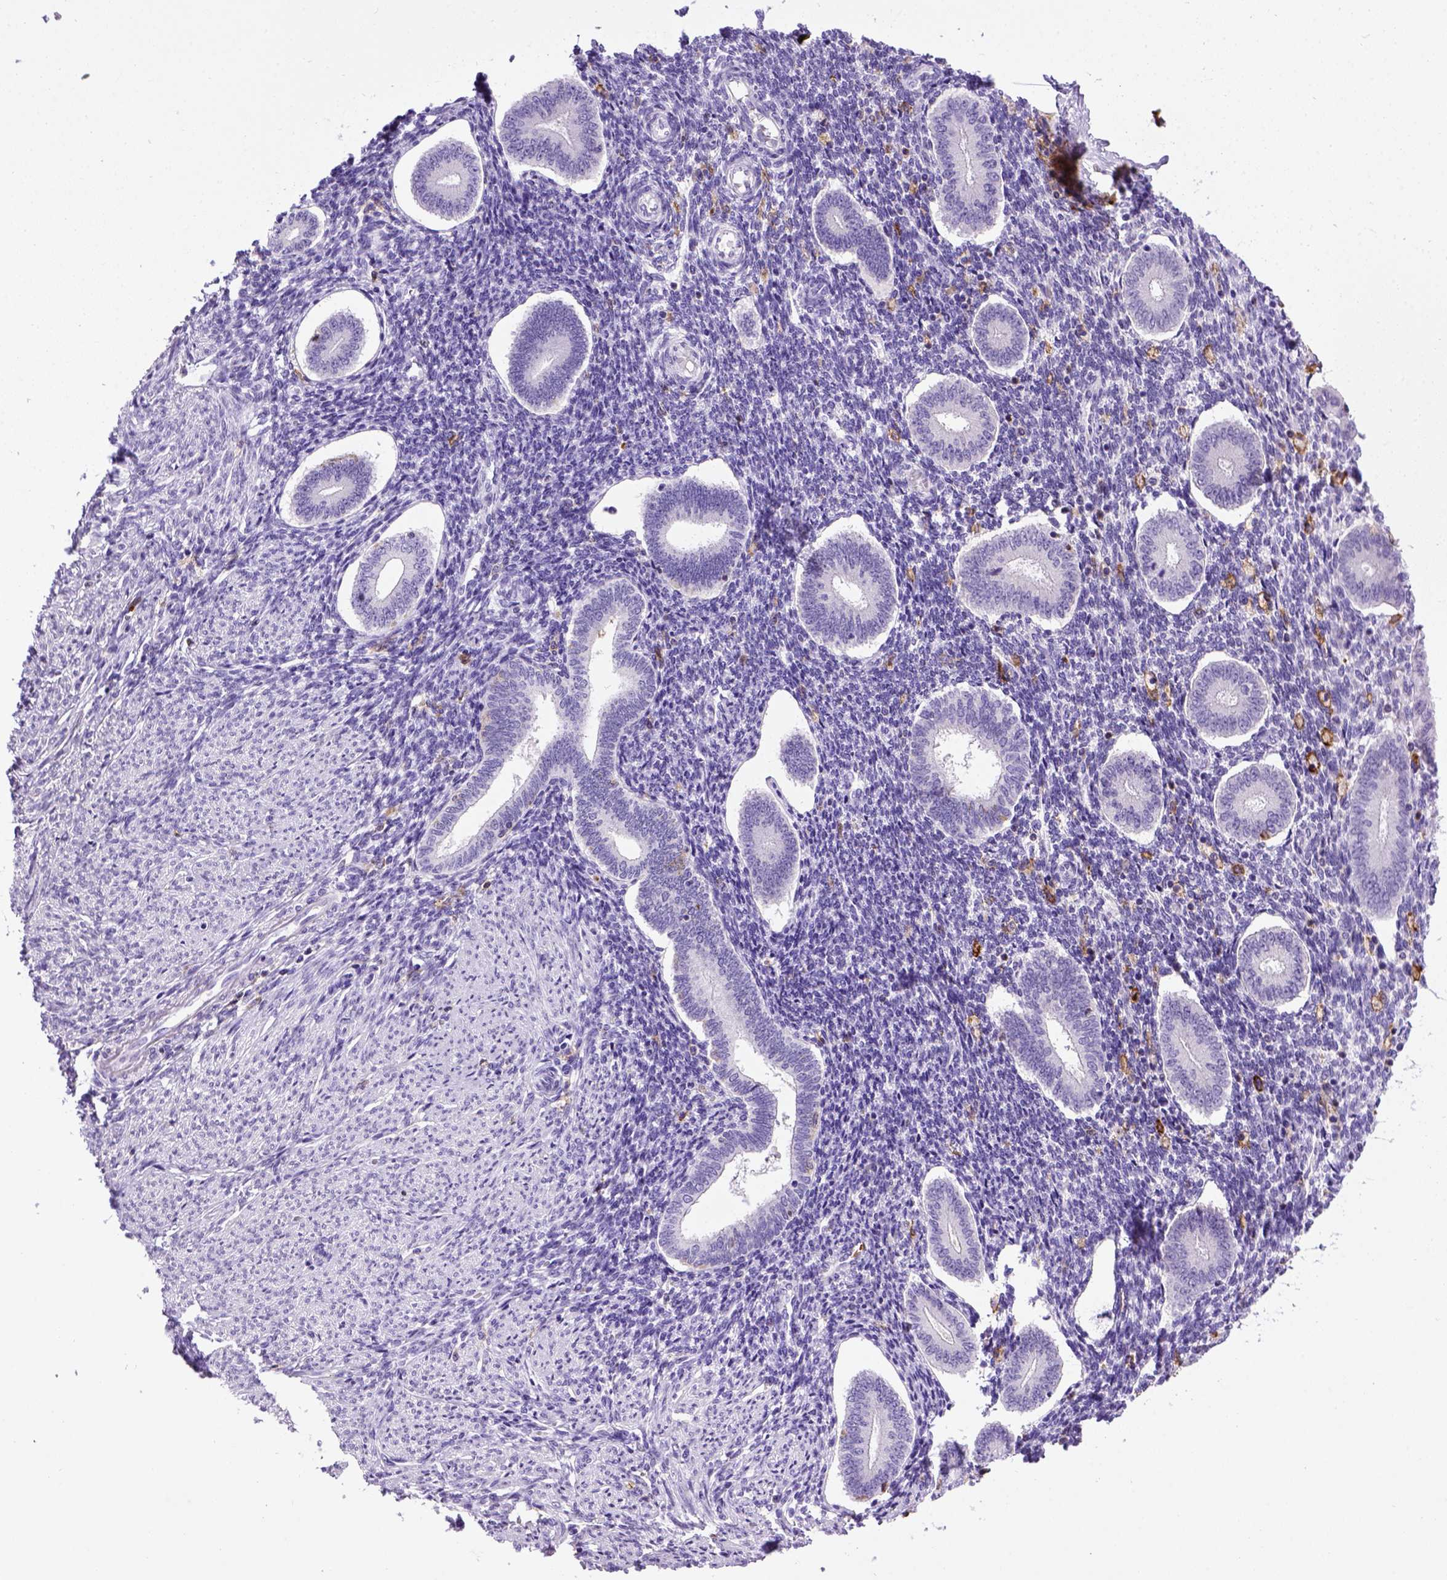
{"staining": {"intensity": "negative", "quantity": "none", "location": "none"}, "tissue": "endometrium", "cell_type": "Cells in endometrial stroma", "image_type": "normal", "snomed": [{"axis": "morphology", "description": "Normal tissue, NOS"}, {"axis": "topography", "description": "Endometrium"}], "caption": "This histopathology image is of benign endometrium stained with immunohistochemistry (IHC) to label a protein in brown with the nuclei are counter-stained blue. There is no staining in cells in endometrial stroma. Brightfield microscopy of IHC stained with DAB (brown) and hematoxylin (blue), captured at high magnification.", "gene": "ITGAX", "patient": {"sex": "female", "age": 40}}